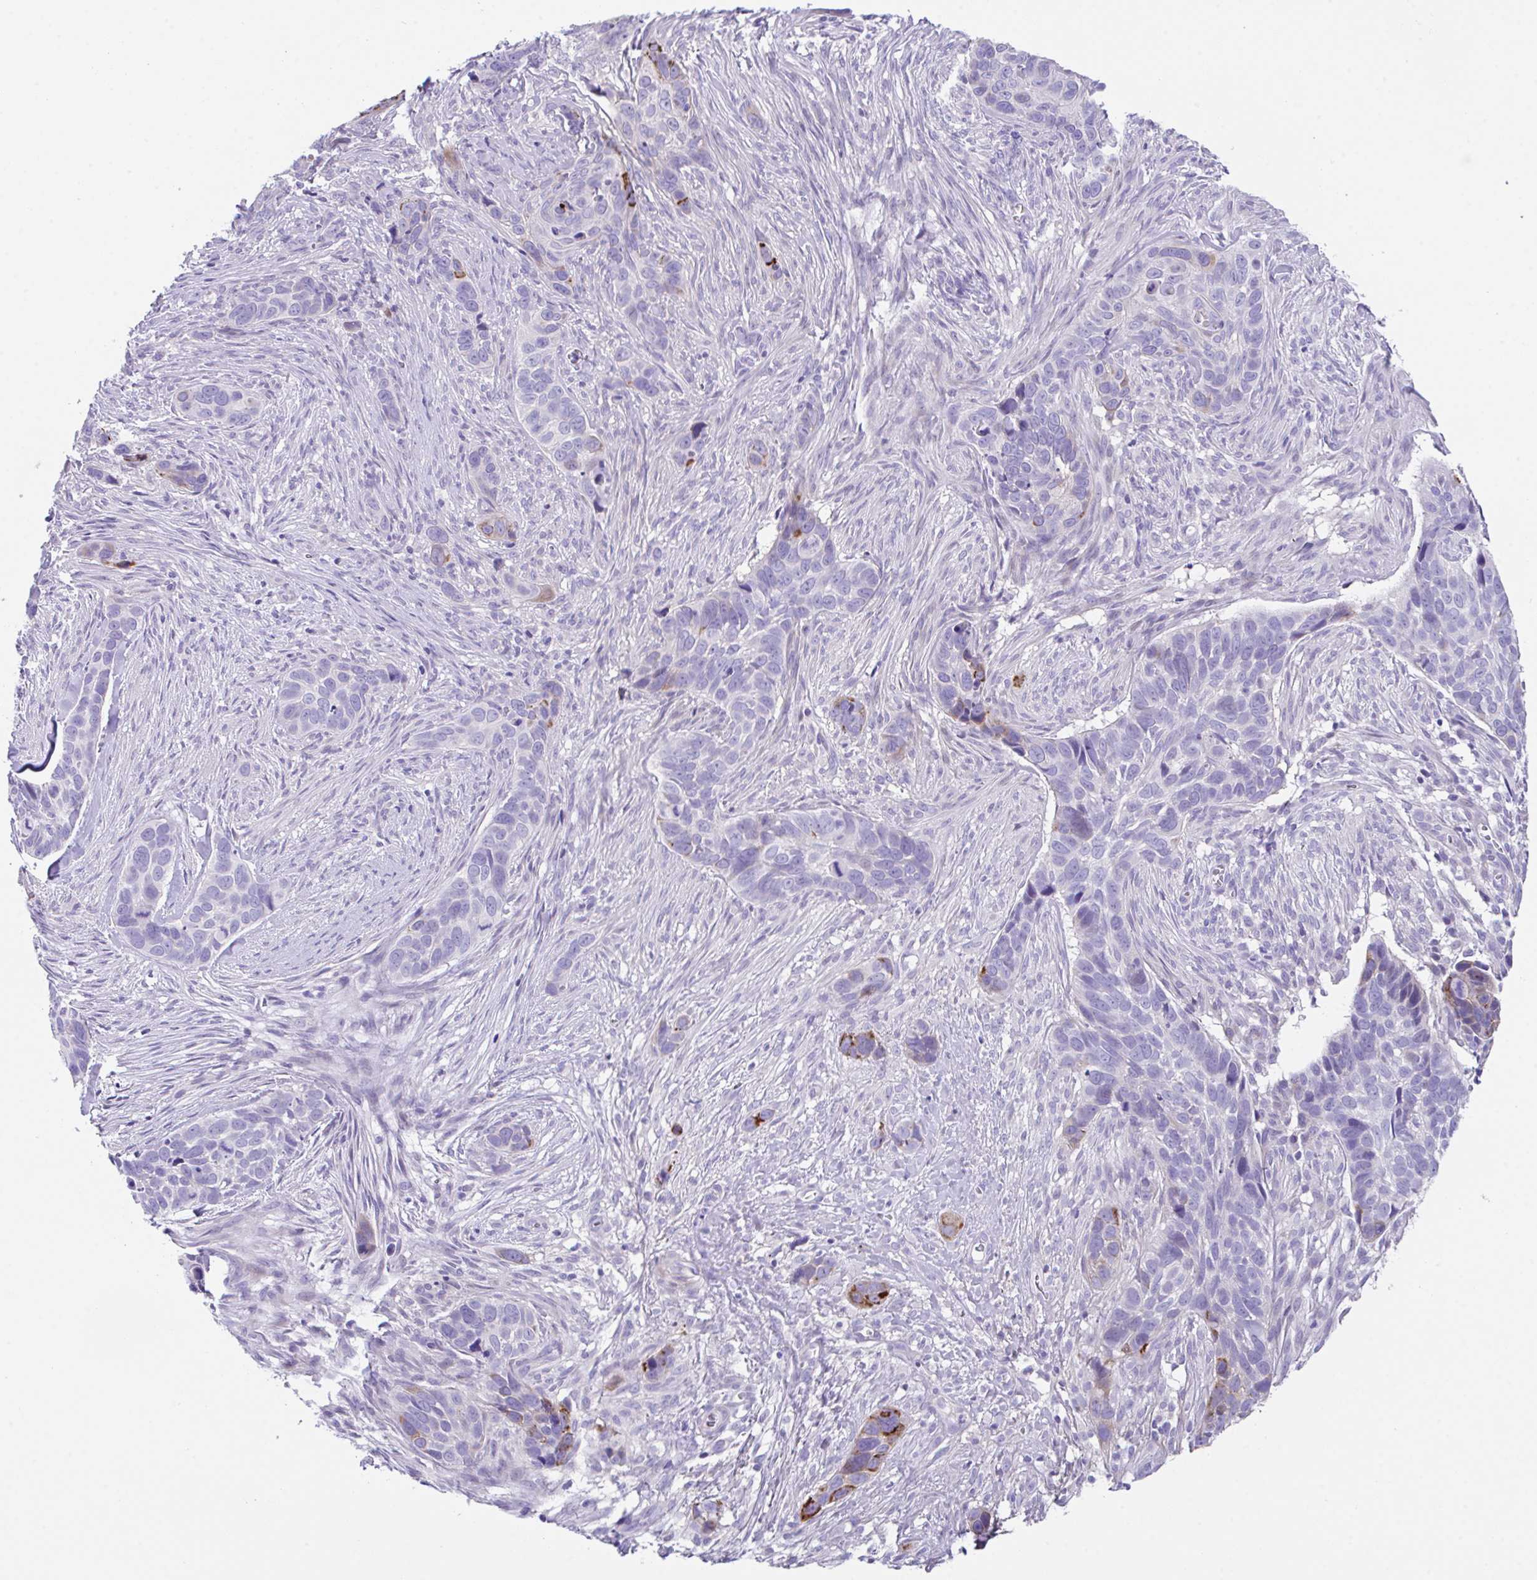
{"staining": {"intensity": "strong", "quantity": "<25%", "location": "cytoplasmic/membranous"}, "tissue": "skin cancer", "cell_type": "Tumor cells", "image_type": "cancer", "snomed": [{"axis": "morphology", "description": "Basal cell carcinoma"}, {"axis": "topography", "description": "Skin"}], "caption": "Protein staining of skin basal cell carcinoma tissue displays strong cytoplasmic/membranous staining in about <25% of tumor cells.", "gene": "SLC16A6", "patient": {"sex": "female", "age": 82}}